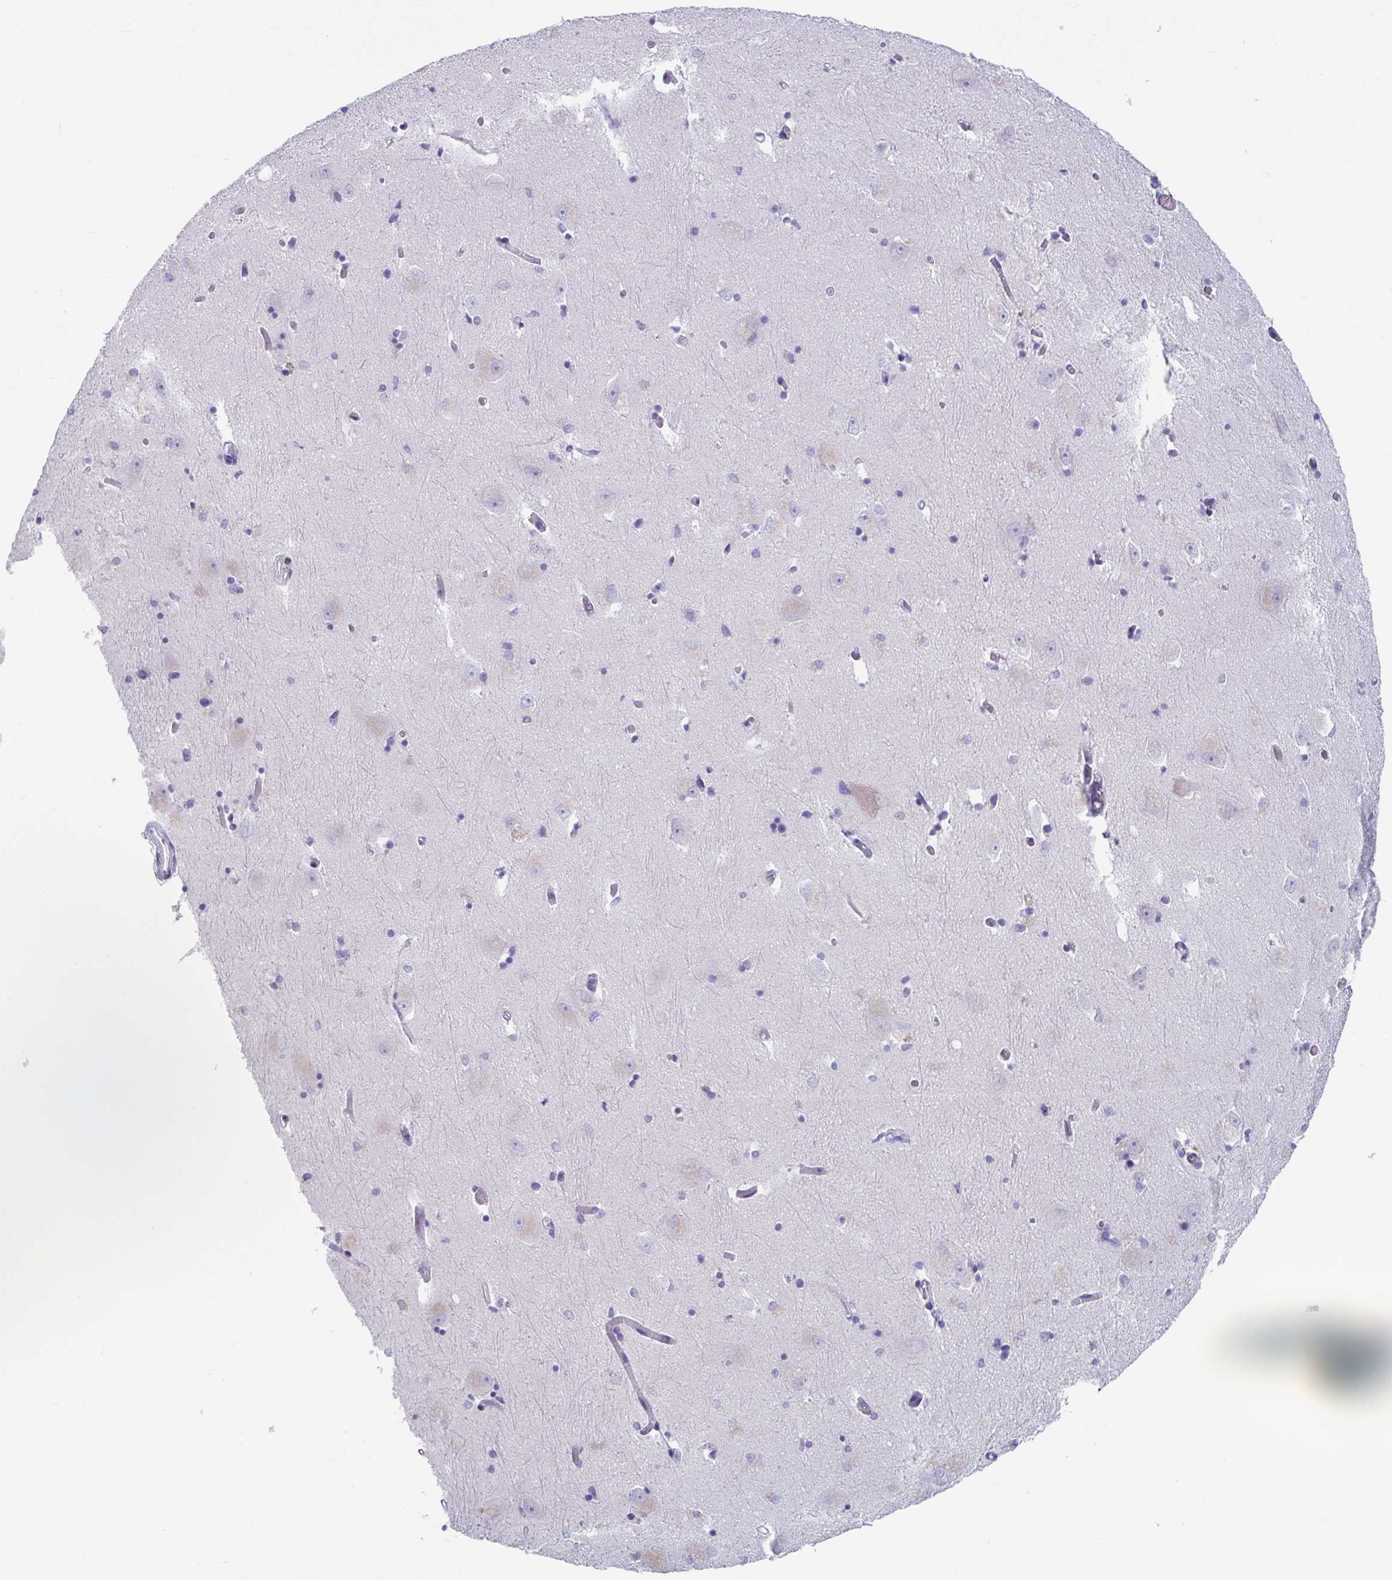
{"staining": {"intensity": "negative", "quantity": "none", "location": "none"}, "tissue": "caudate", "cell_type": "Glial cells", "image_type": "normal", "snomed": [{"axis": "morphology", "description": "Normal tissue, NOS"}, {"axis": "topography", "description": "Lateral ventricle wall"}, {"axis": "topography", "description": "Hippocampus"}], "caption": "There is no significant staining in glial cells of caudate.", "gene": "PLA2G1B", "patient": {"sex": "female", "age": 63}}